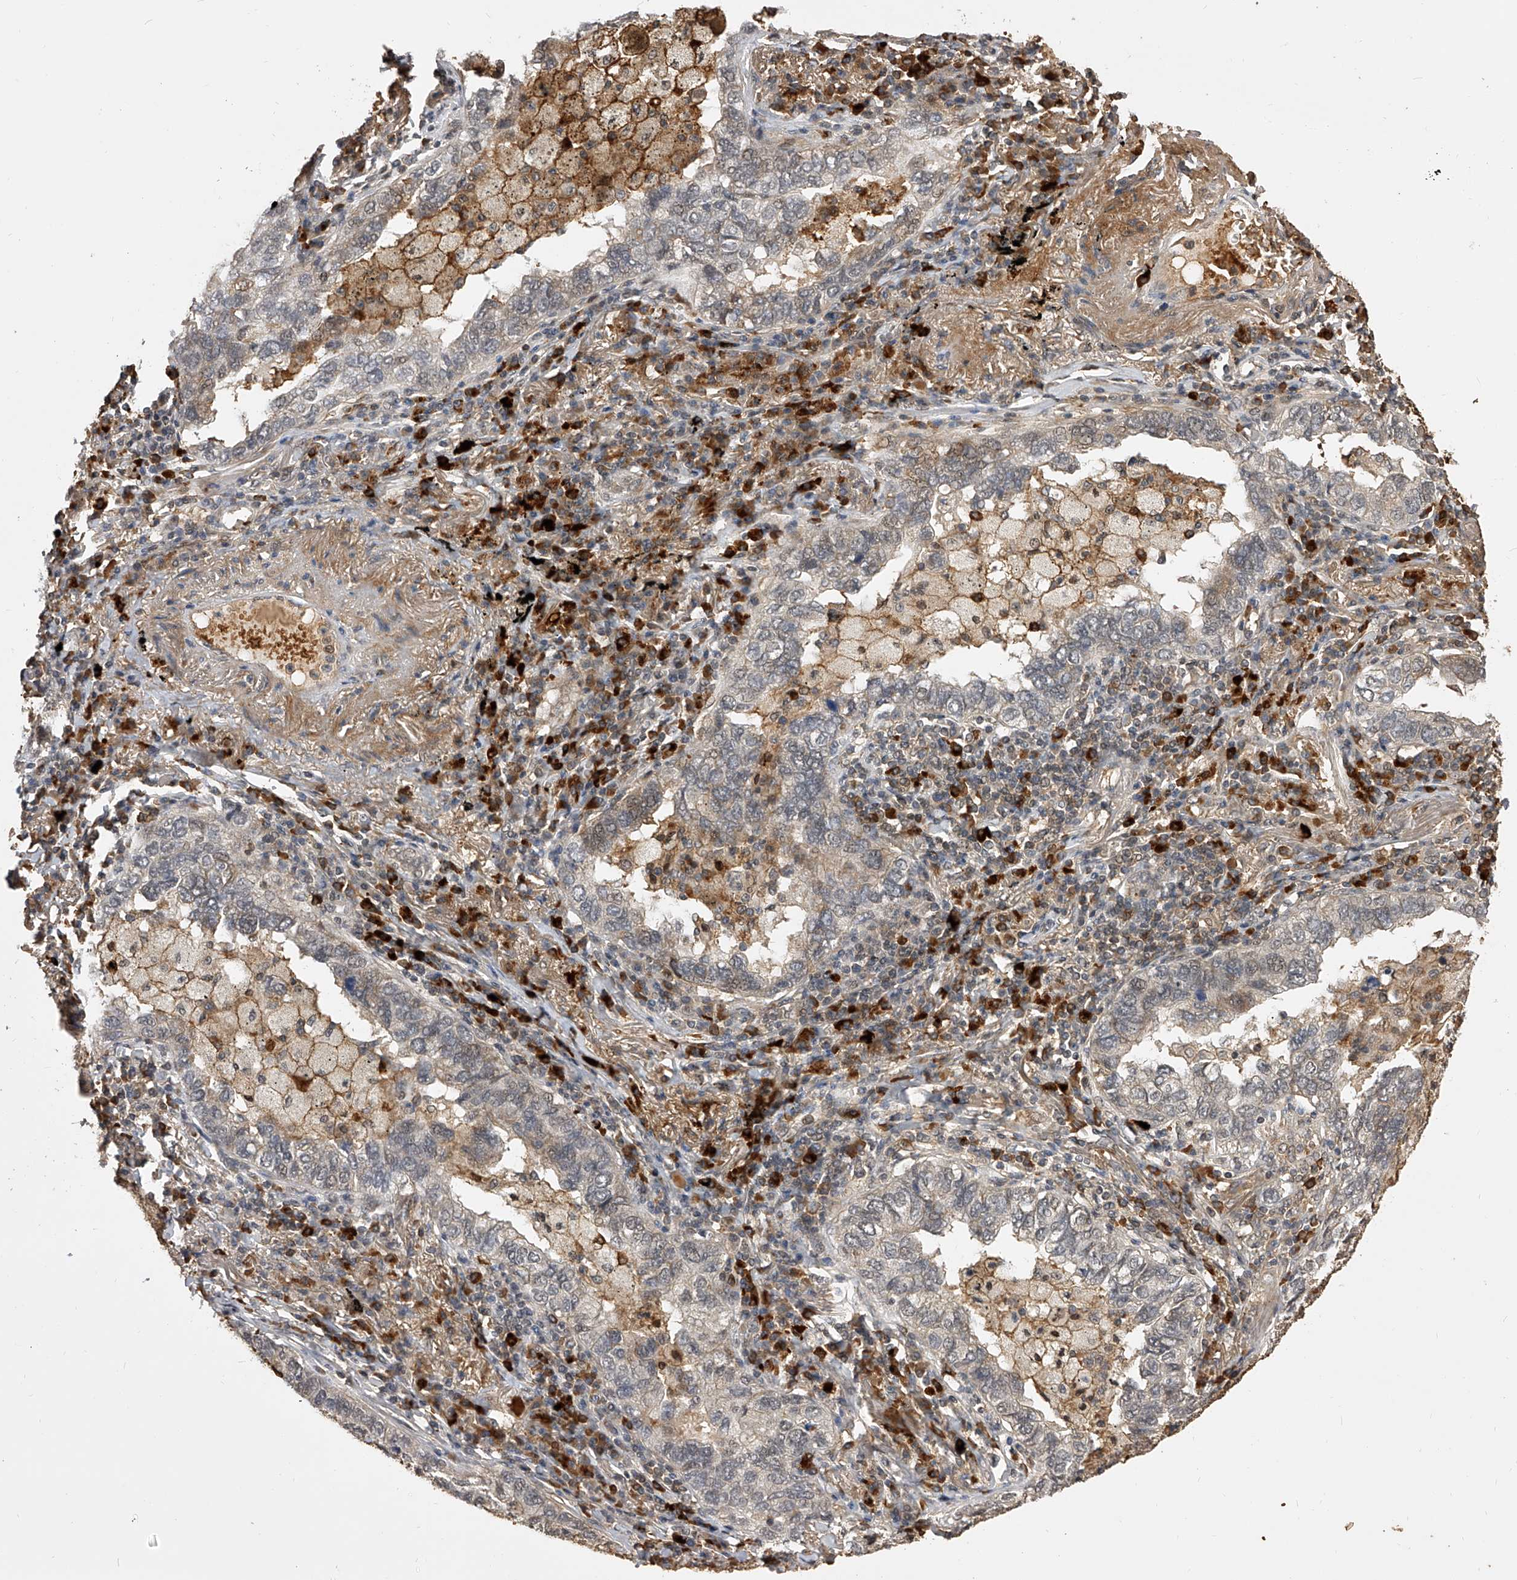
{"staining": {"intensity": "negative", "quantity": "none", "location": "none"}, "tissue": "lung cancer", "cell_type": "Tumor cells", "image_type": "cancer", "snomed": [{"axis": "morphology", "description": "Adenocarcinoma, NOS"}, {"axis": "topography", "description": "Lung"}], "caption": "Lung cancer was stained to show a protein in brown. There is no significant positivity in tumor cells.", "gene": "CFAP410", "patient": {"sex": "male", "age": 65}}